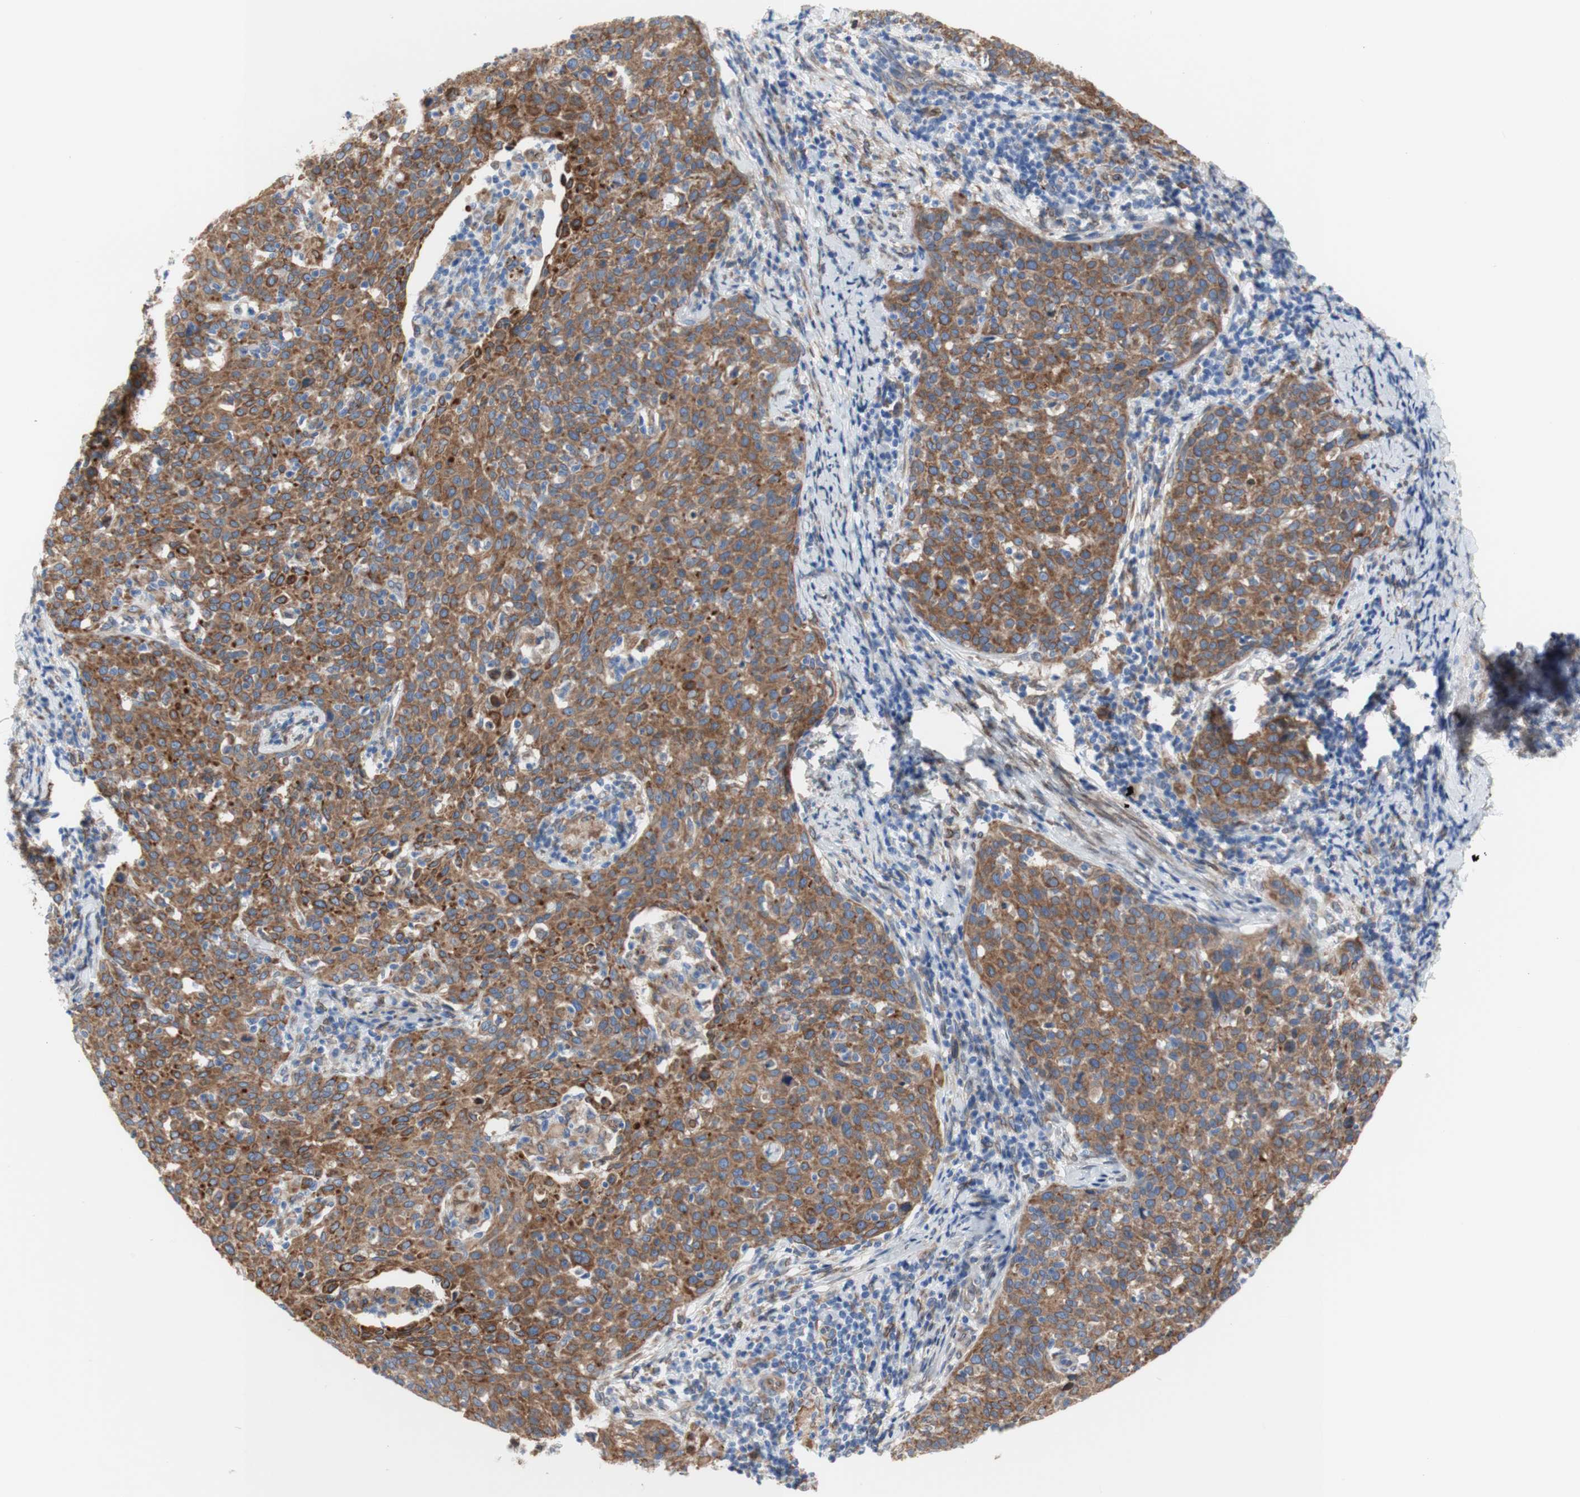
{"staining": {"intensity": "moderate", "quantity": ">75%", "location": "cytoplasmic/membranous"}, "tissue": "cervical cancer", "cell_type": "Tumor cells", "image_type": "cancer", "snomed": [{"axis": "morphology", "description": "Squamous cell carcinoma, NOS"}, {"axis": "topography", "description": "Cervix"}], "caption": "A brown stain shows moderate cytoplasmic/membranous expression of a protein in human cervical cancer tumor cells. (DAB = brown stain, brightfield microscopy at high magnification).", "gene": "ERLIN1", "patient": {"sex": "female", "age": 38}}